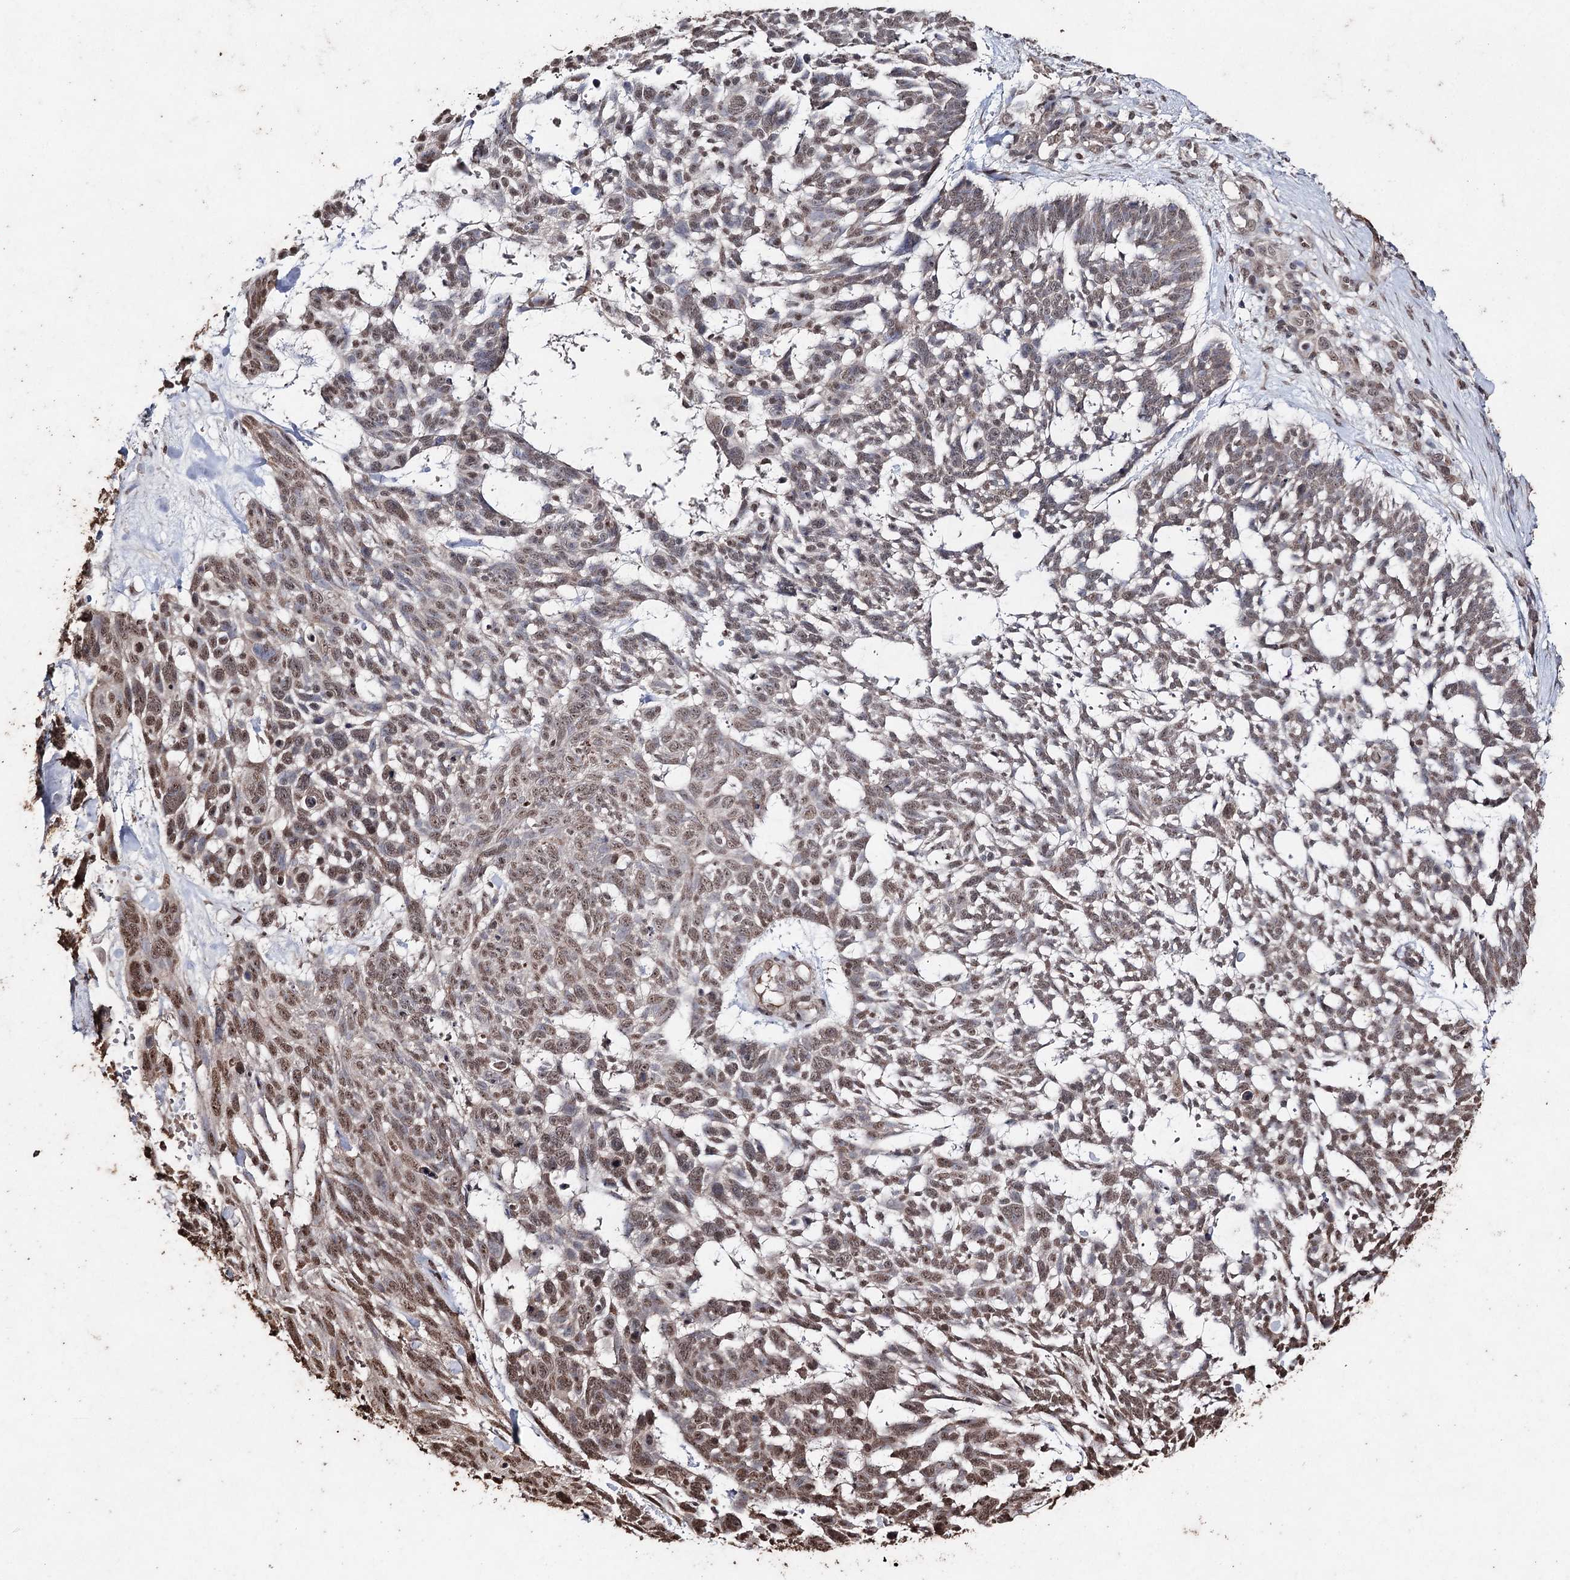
{"staining": {"intensity": "moderate", "quantity": "25%-75%", "location": "nuclear"}, "tissue": "skin cancer", "cell_type": "Tumor cells", "image_type": "cancer", "snomed": [{"axis": "morphology", "description": "Basal cell carcinoma"}, {"axis": "topography", "description": "Skin"}], "caption": "Protein expression analysis of human basal cell carcinoma (skin) reveals moderate nuclear expression in about 25%-75% of tumor cells.", "gene": "ATG14", "patient": {"sex": "male", "age": 88}}